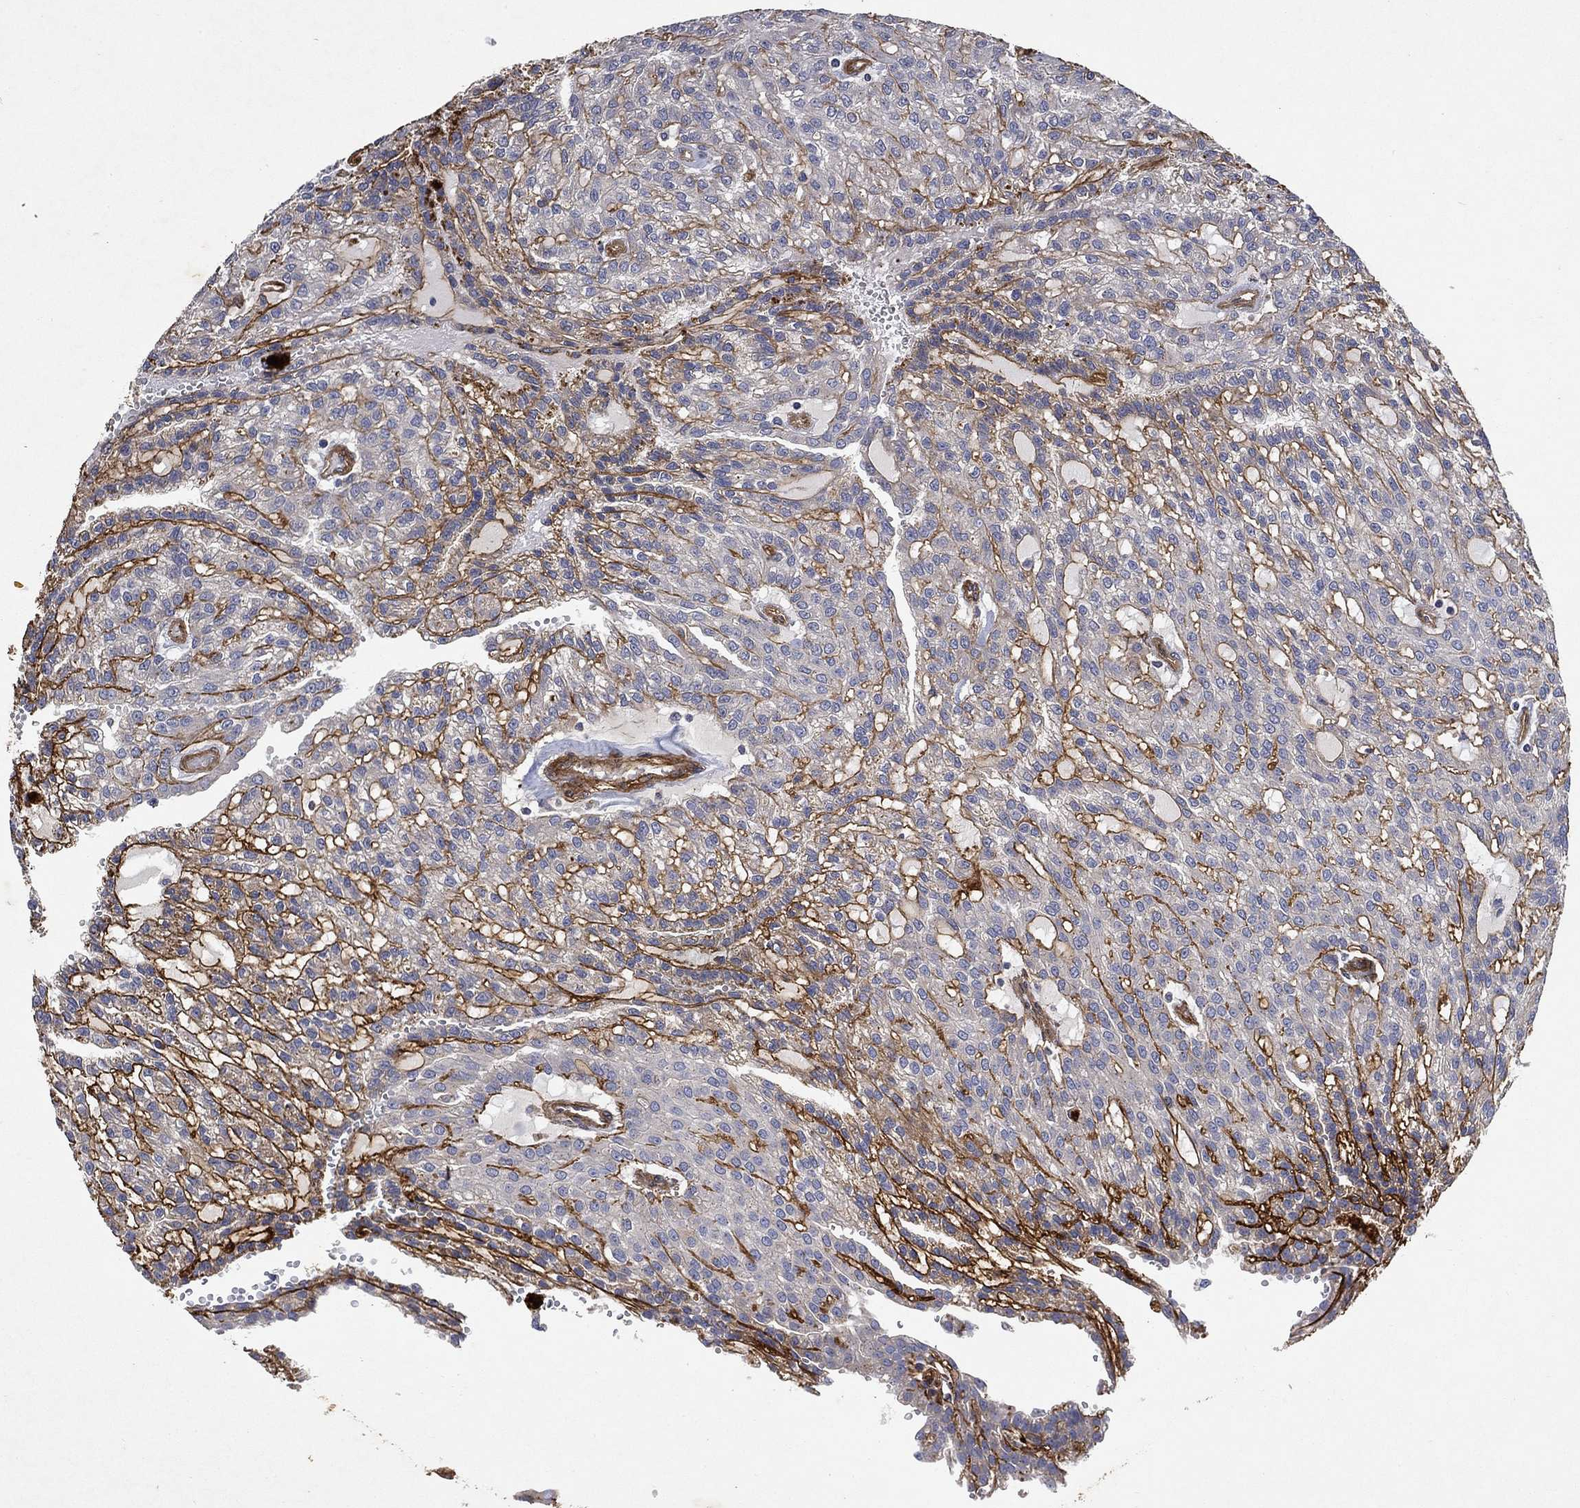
{"staining": {"intensity": "negative", "quantity": "none", "location": "none"}, "tissue": "renal cancer", "cell_type": "Tumor cells", "image_type": "cancer", "snomed": [{"axis": "morphology", "description": "Adenocarcinoma, NOS"}, {"axis": "topography", "description": "Kidney"}], "caption": "Tumor cells show no significant protein expression in renal cancer (adenocarcinoma).", "gene": "COL4A2", "patient": {"sex": "male", "age": 63}}